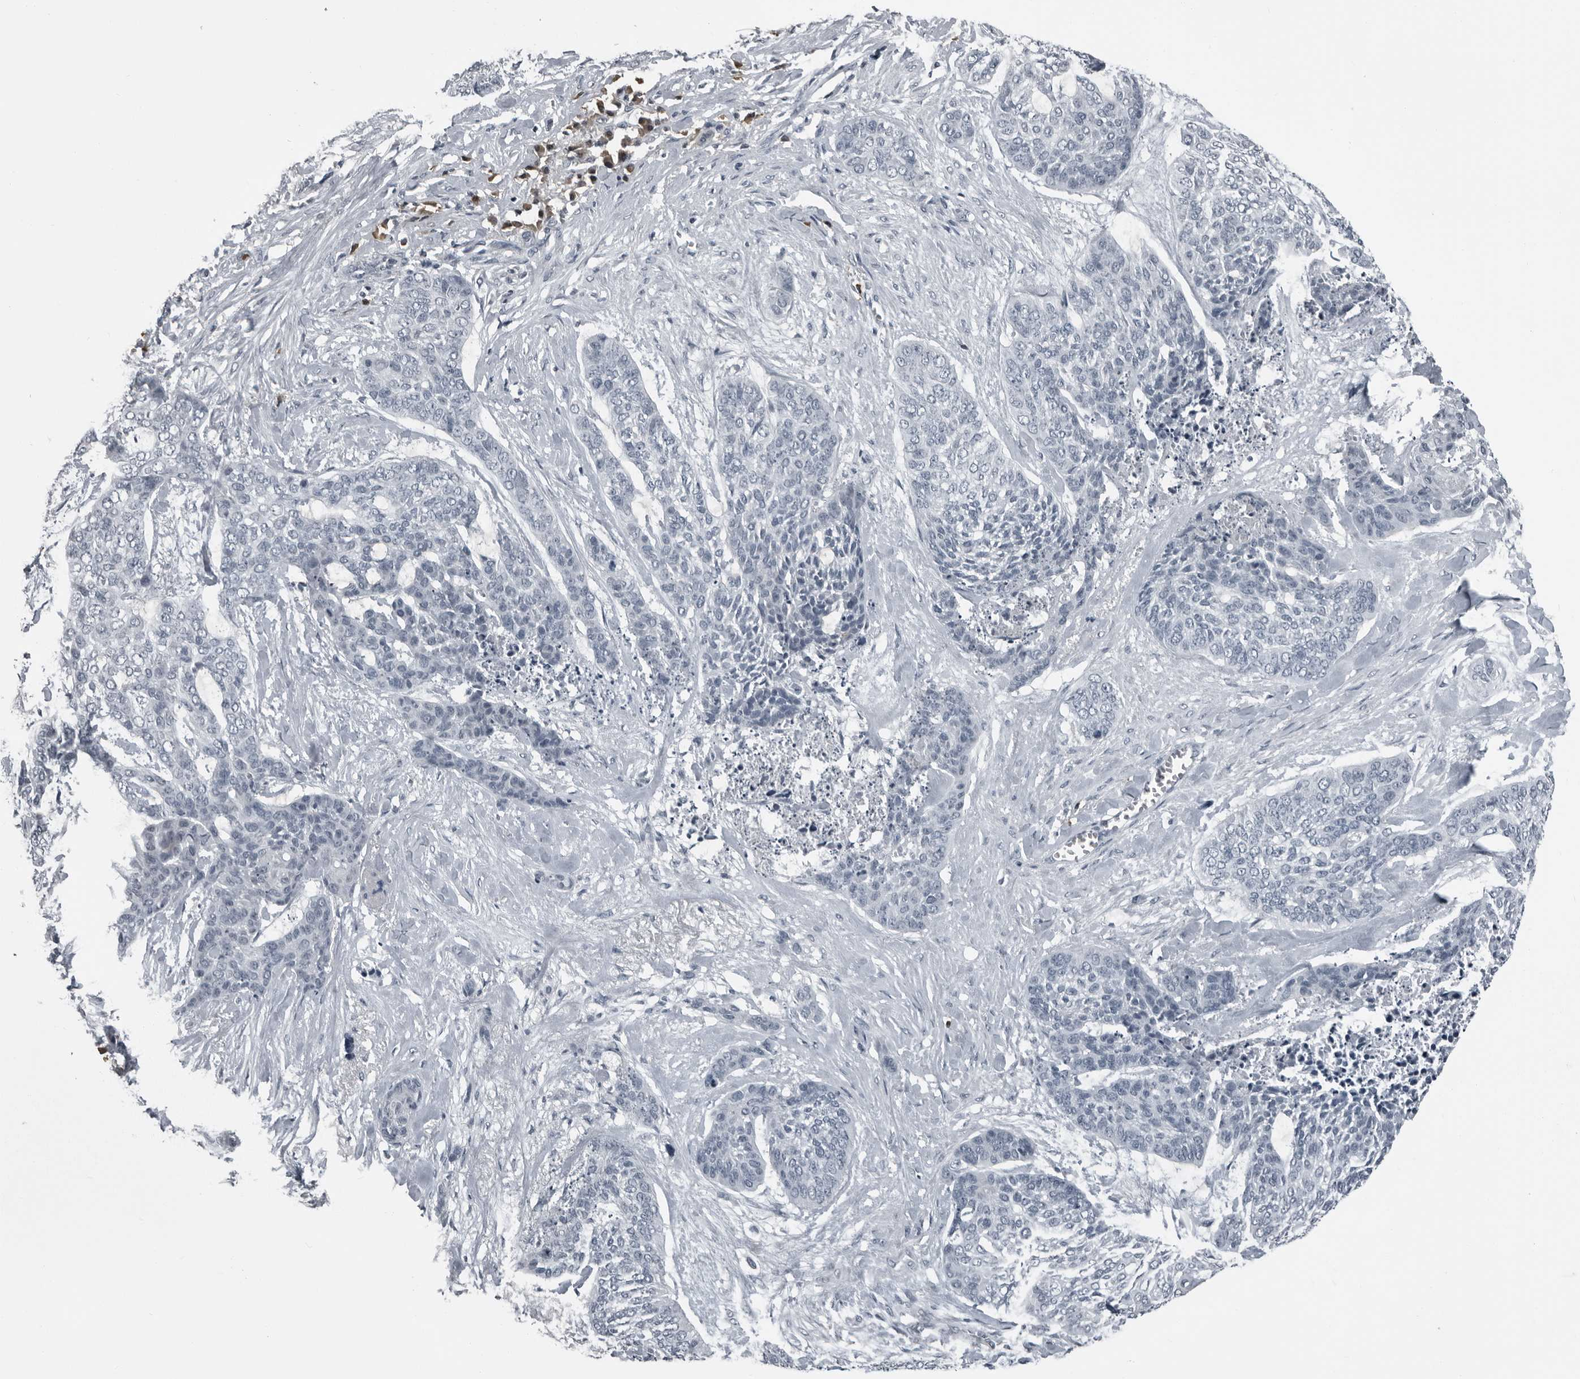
{"staining": {"intensity": "negative", "quantity": "none", "location": "none"}, "tissue": "skin cancer", "cell_type": "Tumor cells", "image_type": "cancer", "snomed": [{"axis": "morphology", "description": "Basal cell carcinoma"}, {"axis": "topography", "description": "Skin"}], "caption": "Immunohistochemical staining of skin cancer reveals no significant staining in tumor cells.", "gene": "RTCA", "patient": {"sex": "female", "age": 64}}